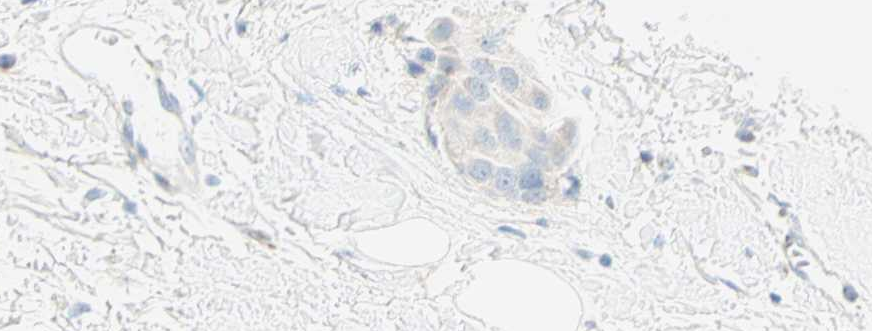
{"staining": {"intensity": "weak", "quantity": "<25%", "location": "cytoplasmic/membranous"}, "tissue": "breast cancer", "cell_type": "Tumor cells", "image_type": "cancer", "snomed": [{"axis": "morphology", "description": "Normal tissue, NOS"}, {"axis": "morphology", "description": "Duct carcinoma"}, {"axis": "topography", "description": "Breast"}], "caption": "The micrograph demonstrates no staining of tumor cells in breast cancer (invasive ductal carcinoma).", "gene": "MANEA", "patient": {"sex": "female", "age": 39}}